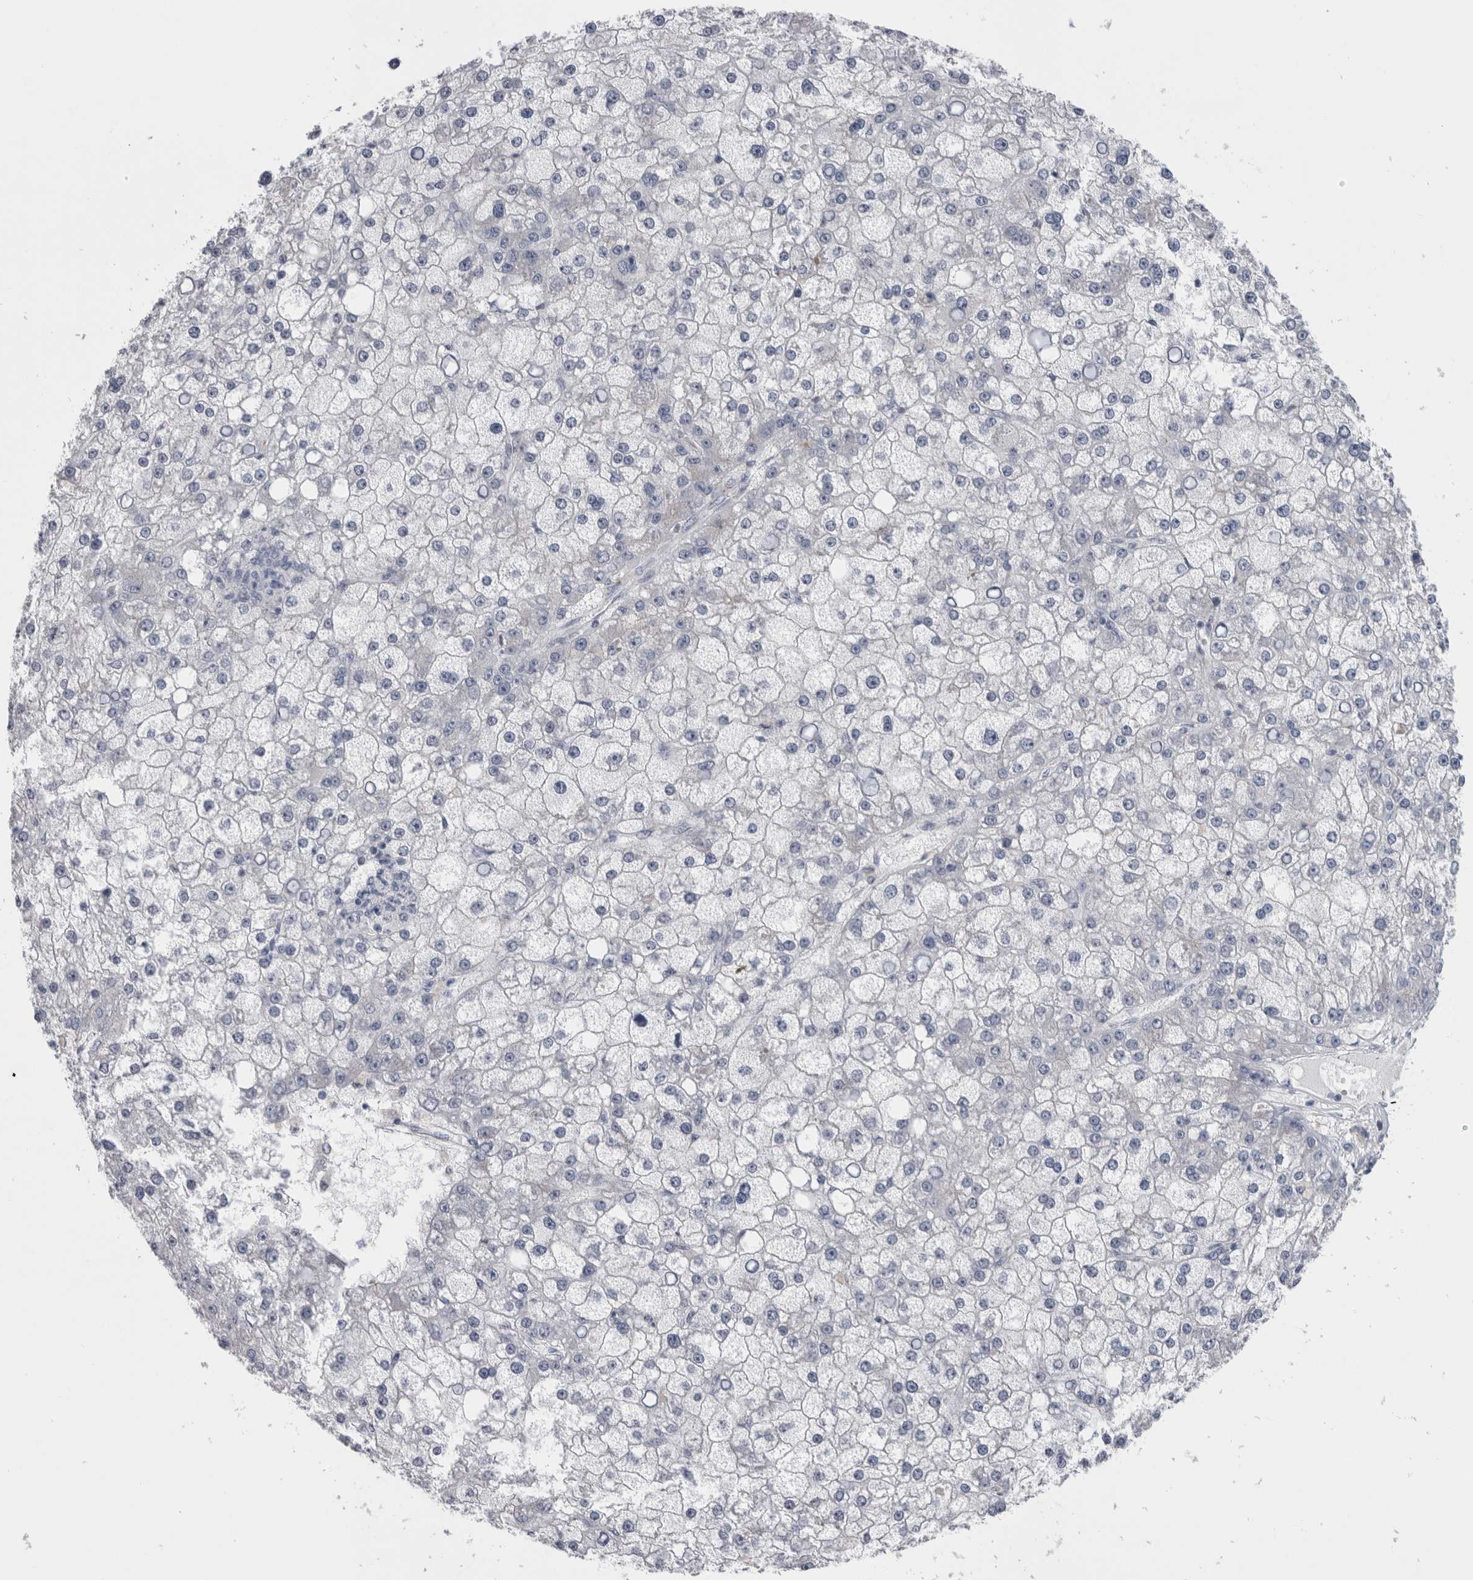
{"staining": {"intensity": "negative", "quantity": "none", "location": "none"}, "tissue": "liver cancer", "cell_type": "Tumor cells", "image_type": "cancer", "snomed": [{"axis": "morphology", "description": "Carcinoma, Hepatocellular, NOS"}, {"axis": "topography", "description": "Liver"}], "caption": "IHC histopathology image of liver hepatocellular carcinoma stained for a protein (brown), which displays no positivity in tumor cells.", "gene": "AKAP9", "patient": {"sex": "male", "age": 67}}